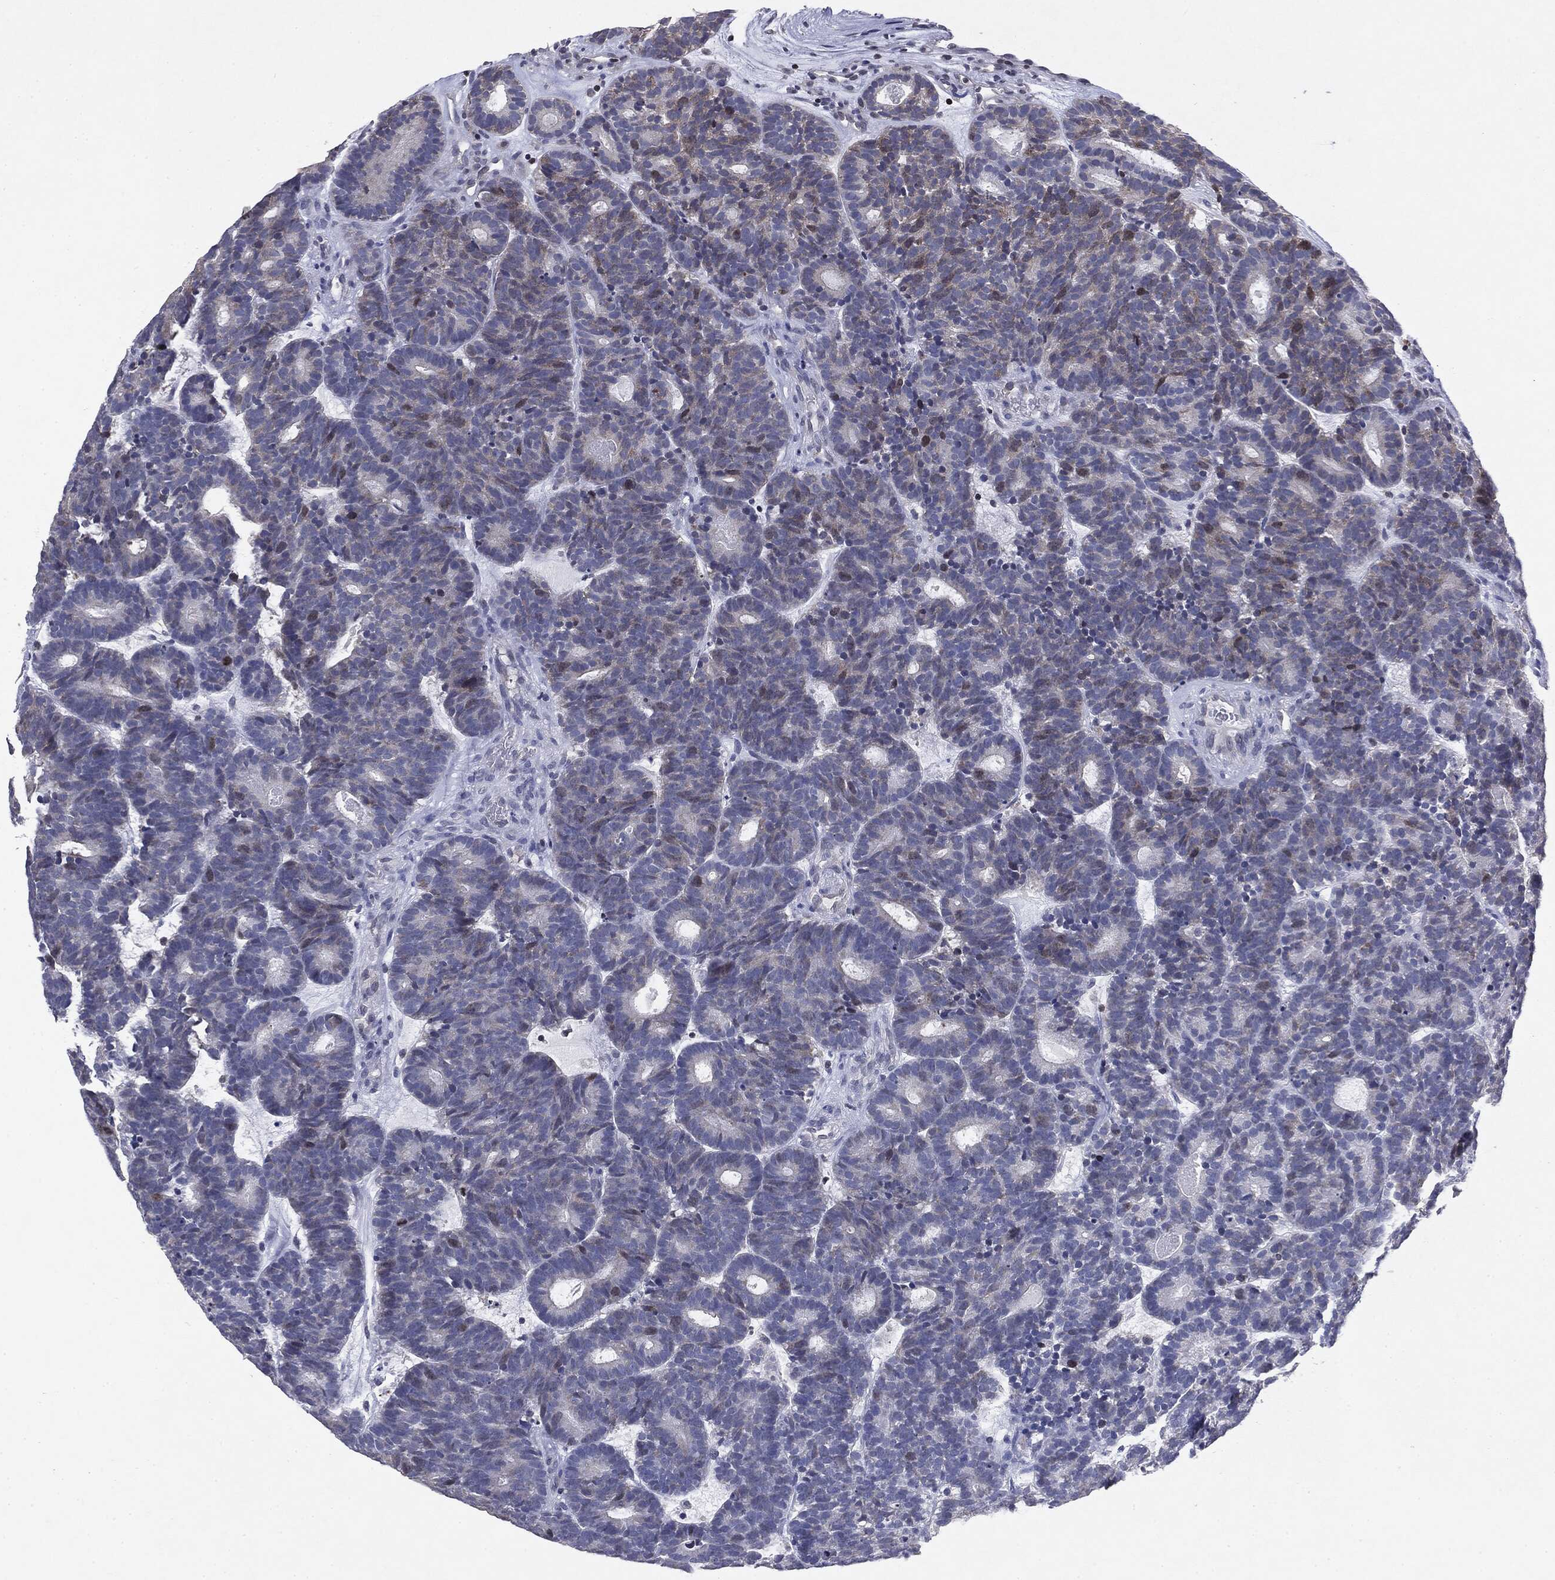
{"staining": {"intensity": "moderate", "quantity": "<25%", "location": "cytoplasmic/membranous,nuclear"}, "tissue": "head and neck cancer", "cell_type": "Tumor cells", "image_type": "cancer", "snomed": [{"axis": "morphology", "description": "Adenocarcinoma, NOS"}, {"axis": "topography", "description": "Head-Neck"}], "caption": "Protein staining of adenocarcinoma (head and neck) tissue exhibits moderate cytoplasmic/membranous and nuclear expression in approximately <25% of tumor cells. (DAB = brown stain, brightfield microscopy at high magnification).", "gene": "KIF2C", "patient": {"sex": "female", "age": 81}}